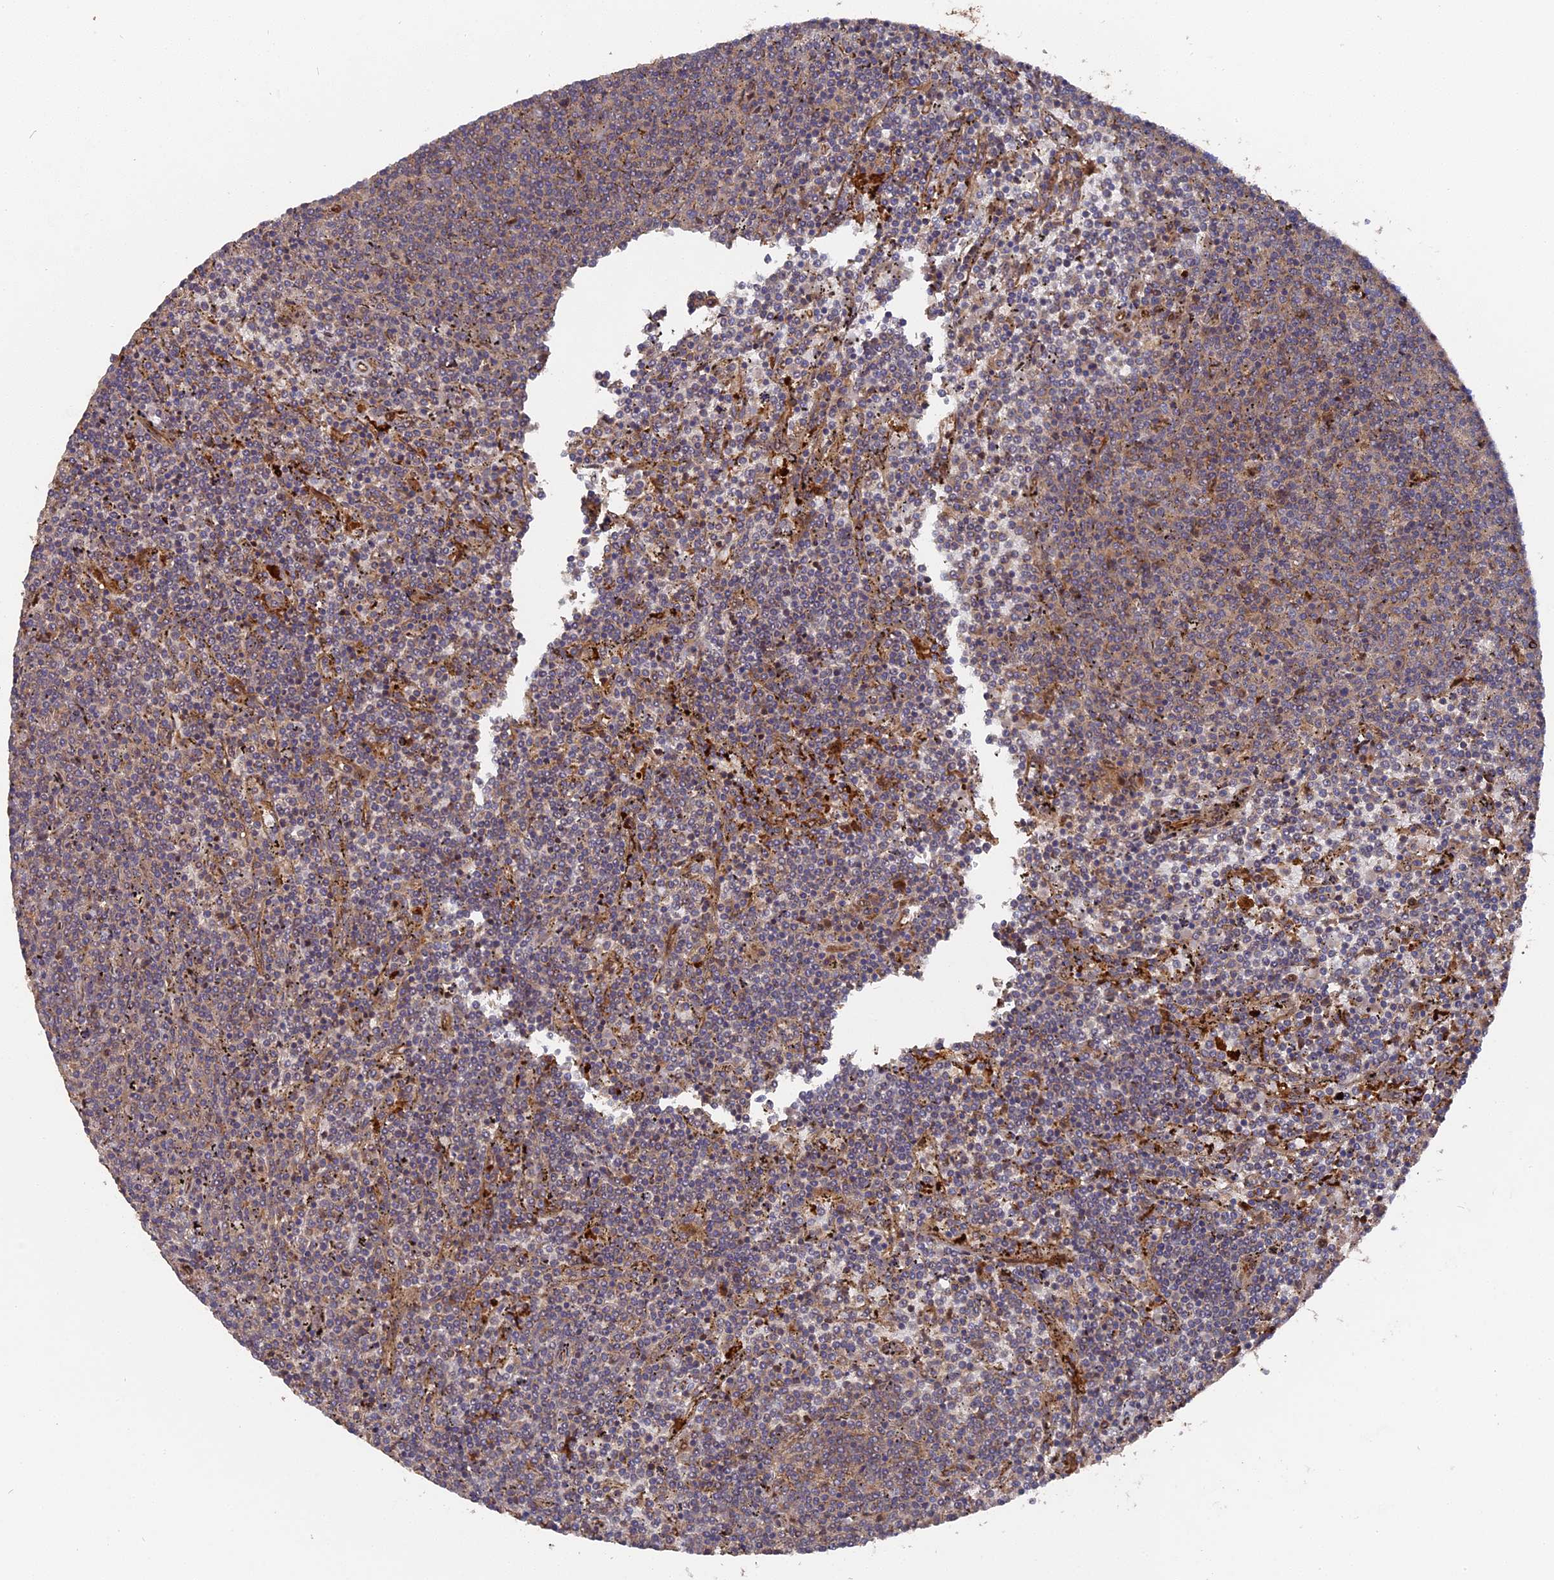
{"staining": {"intensity": "negative", "quantity": "none", "location": "none"}, "tissue": "lymphoma", "cell_type": "Tumor cells", "image_type": "cancer", "snomed": [{"axis": "morphology", "description": "Malignant lymphoma, non-Hodgkin's type, Low grade"}, {"axis": "topography", "description": "Spleen"}], "caption": "An image of lymphoma stained for a protein shows no brown staining in tumor cells.", "gene": "DEF8", "patient": {"sex": "female", "age": 50}}